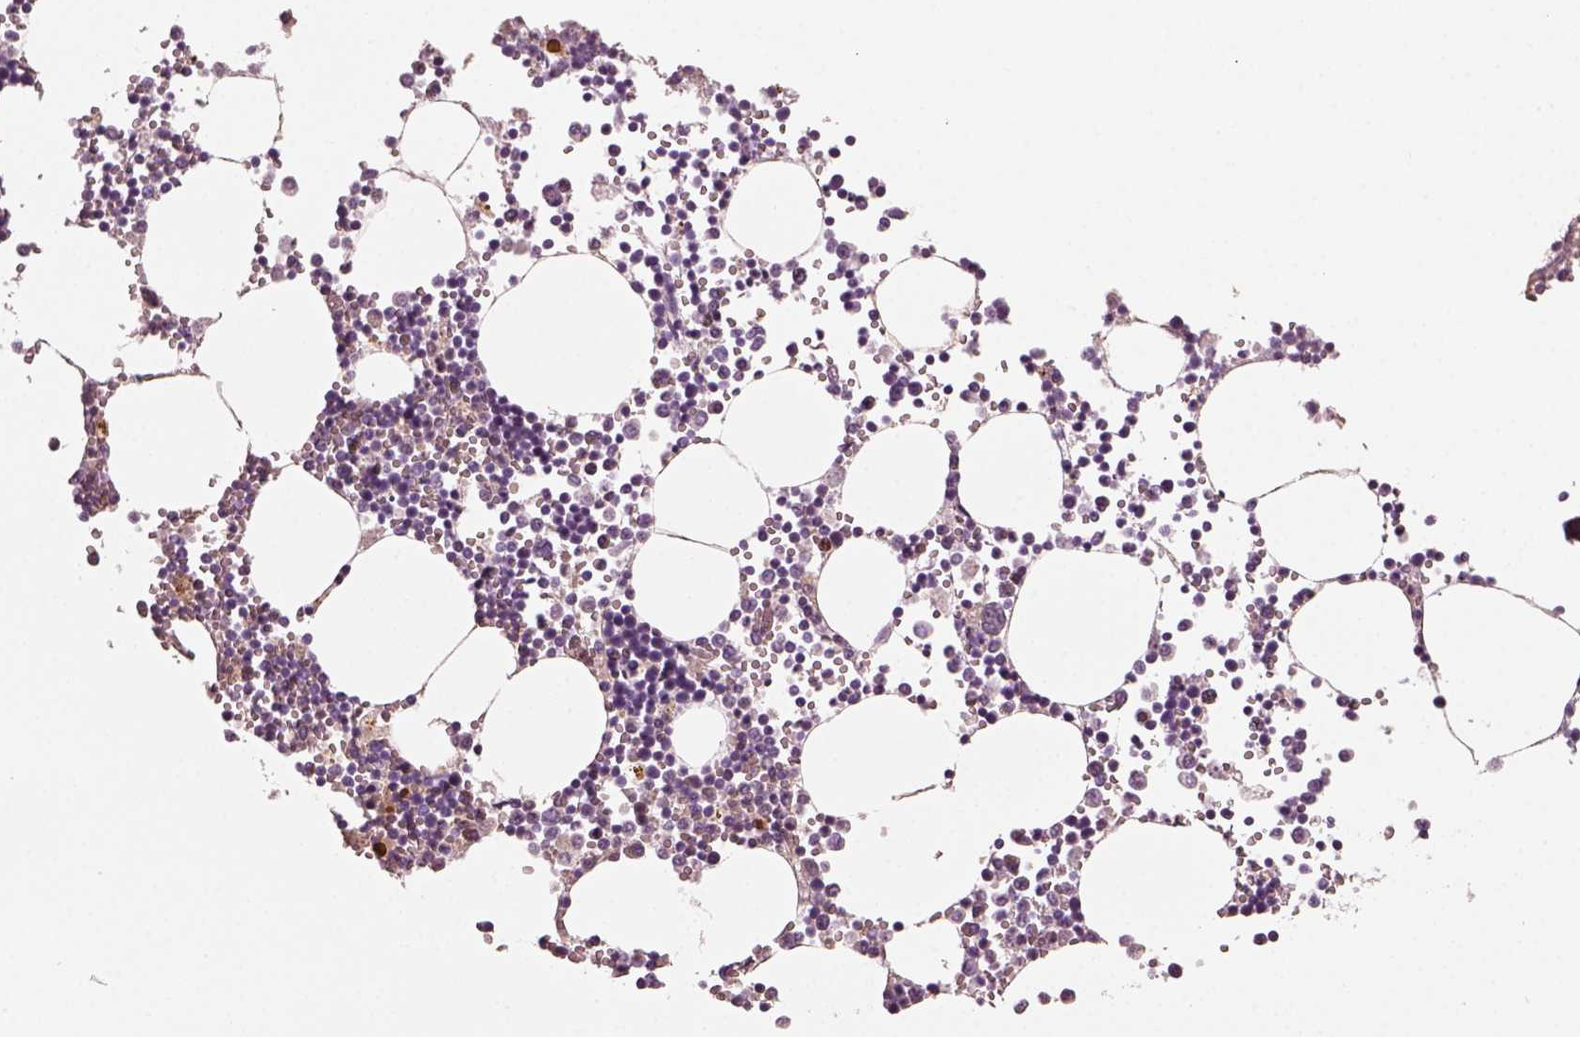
{"staining": {"intensity": "weak", "quantity": "<25%", "location": "cytoplasmic/membranous"}, "tissue": "bone marrow", "cell_type": "Hematopoietic cells", "image_type": "normal", "snomed": [{"axis": "morphology", "description": "Normal tissue, NOS"}, {"axis": "topography", "description": "Bone marrow"}], "caption": "This is an immunohistochemistry micrograph of unremarkable human bone marrow. There is no expression in hematopoietic cells.", "gene": "TRIM69", "patient": {"sex": "male", "age": 54}}